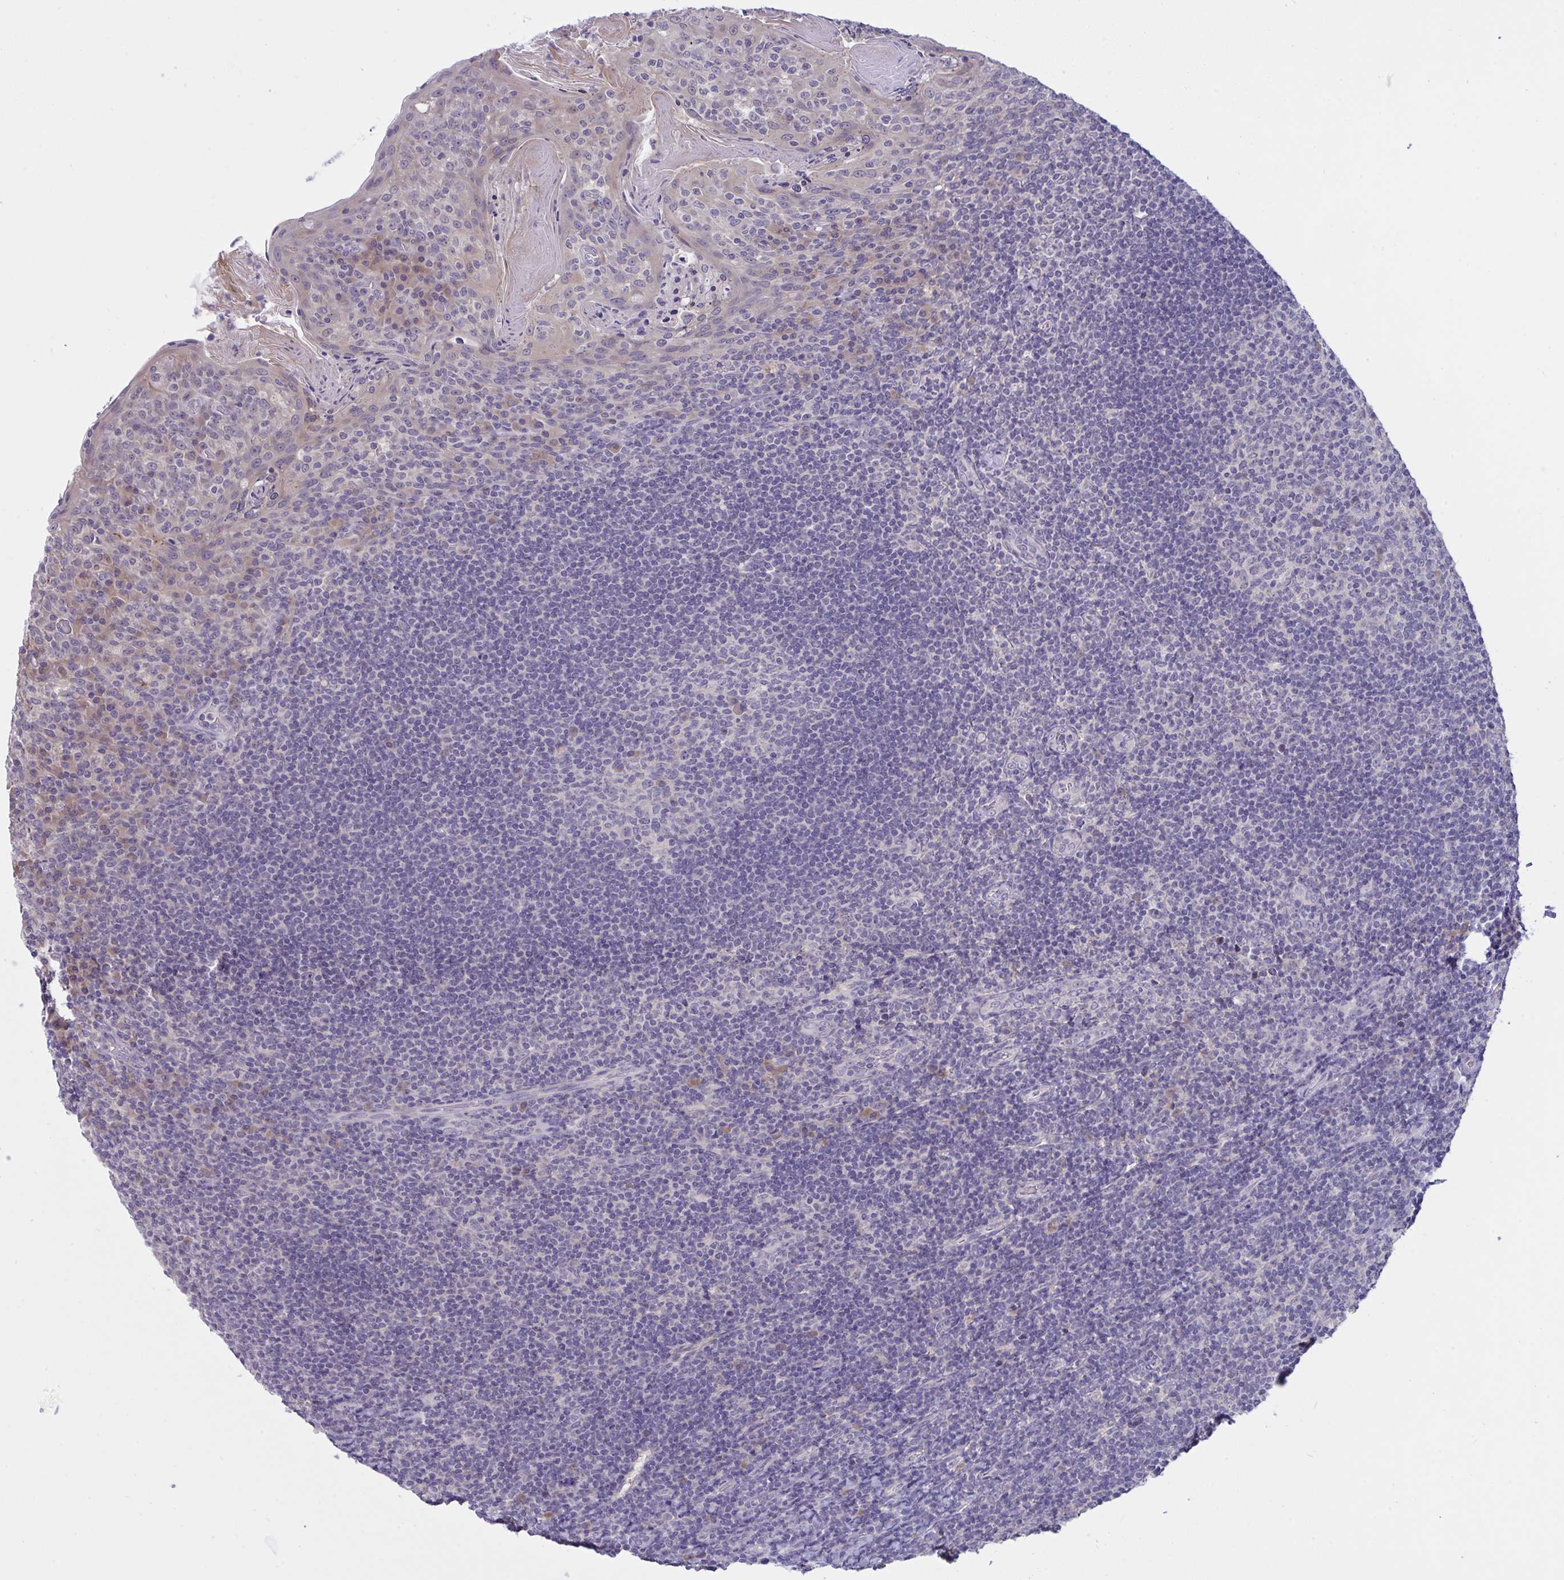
{"staining": {"intensity": "weak", "quantity": "<25%", "location": "cytoplasmic/membranous"}, "tissue": "tonsil", "cell_type": "Germinal center cells", "image_type": "normal", "snomed": [{"axis": "morphology", "description": "Normal tissue, NOS"}, {"axis": "topography", "description": "Tonsil"}], "caption": "IHC photomicrograph of benign tonsil stained for a protein (brown), which exhibits no staining in germinal center cells. Brightfield microscopy of IHC stained with DAB (3,3'-diaminobenzidine) (brown) and hematoxylin (blue), captured at high magnification.", "gene": "TMEM41A", "patient": {"sex": "female", "age": 10}}